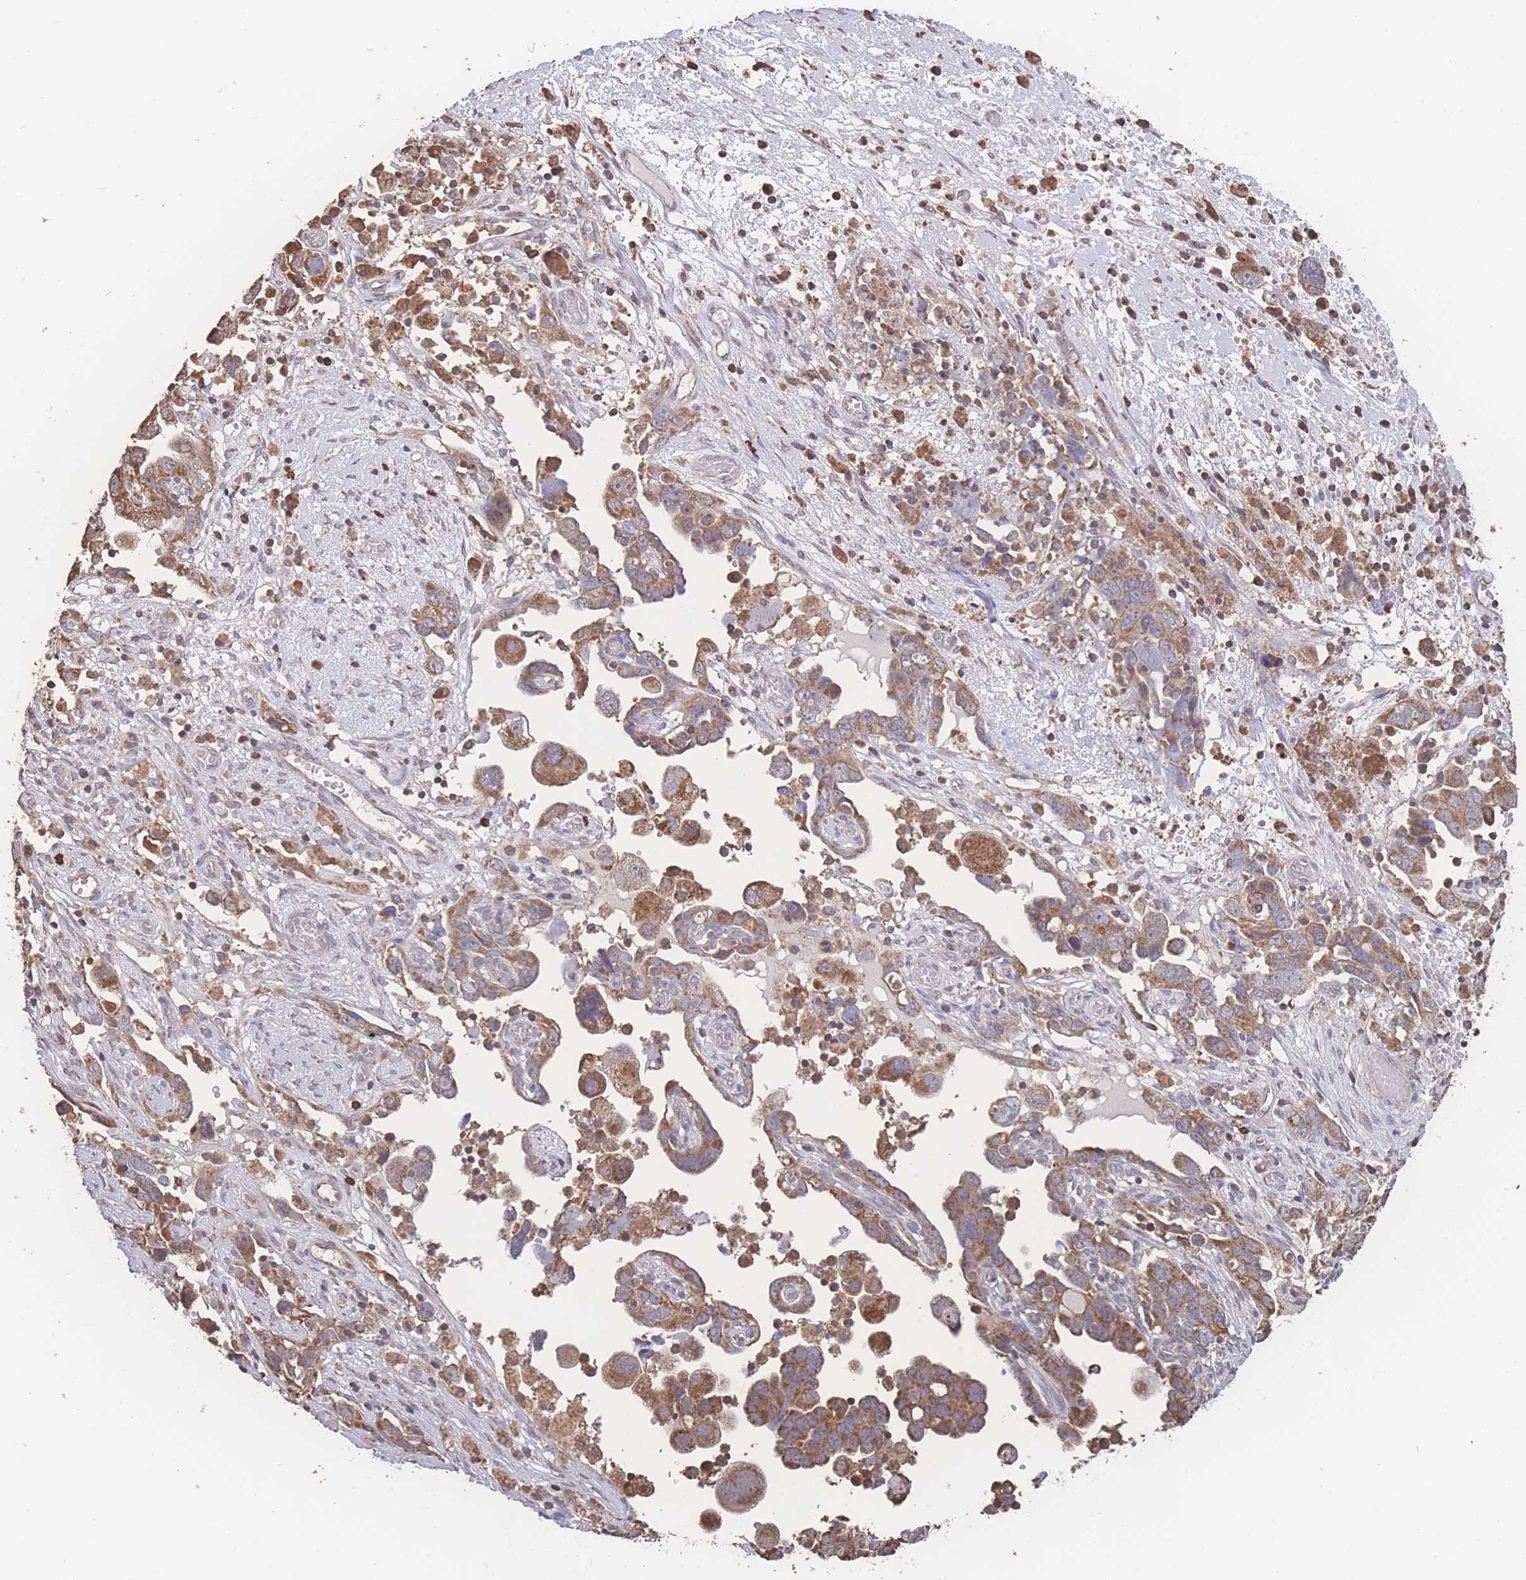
{"staining": {"intensity": "moderate", "quantity": ">75%", "location": "cytoplasmic/membranous"}, "tissue": "ovarian cancer", "cell_type": "Tumor cells", "image_type": "cancer", "snomed": [{"axis": "morphology", "description": "Carcinoma, NOS"}, {"axis": "morphology", "description": "Cystadenocarcinoma, serous, NOS"}, {"axis": "topography", "description": "Ovary"}], "caption": "Approximately >75% of tumor cells in ovarian carcinoma exhibit moderate cytoplasmic/membranous protein positivity as visualized by brown immunohistochemical staining.", "gene": "SGSM3", "patient": {"sex": "female", "age": 69}}